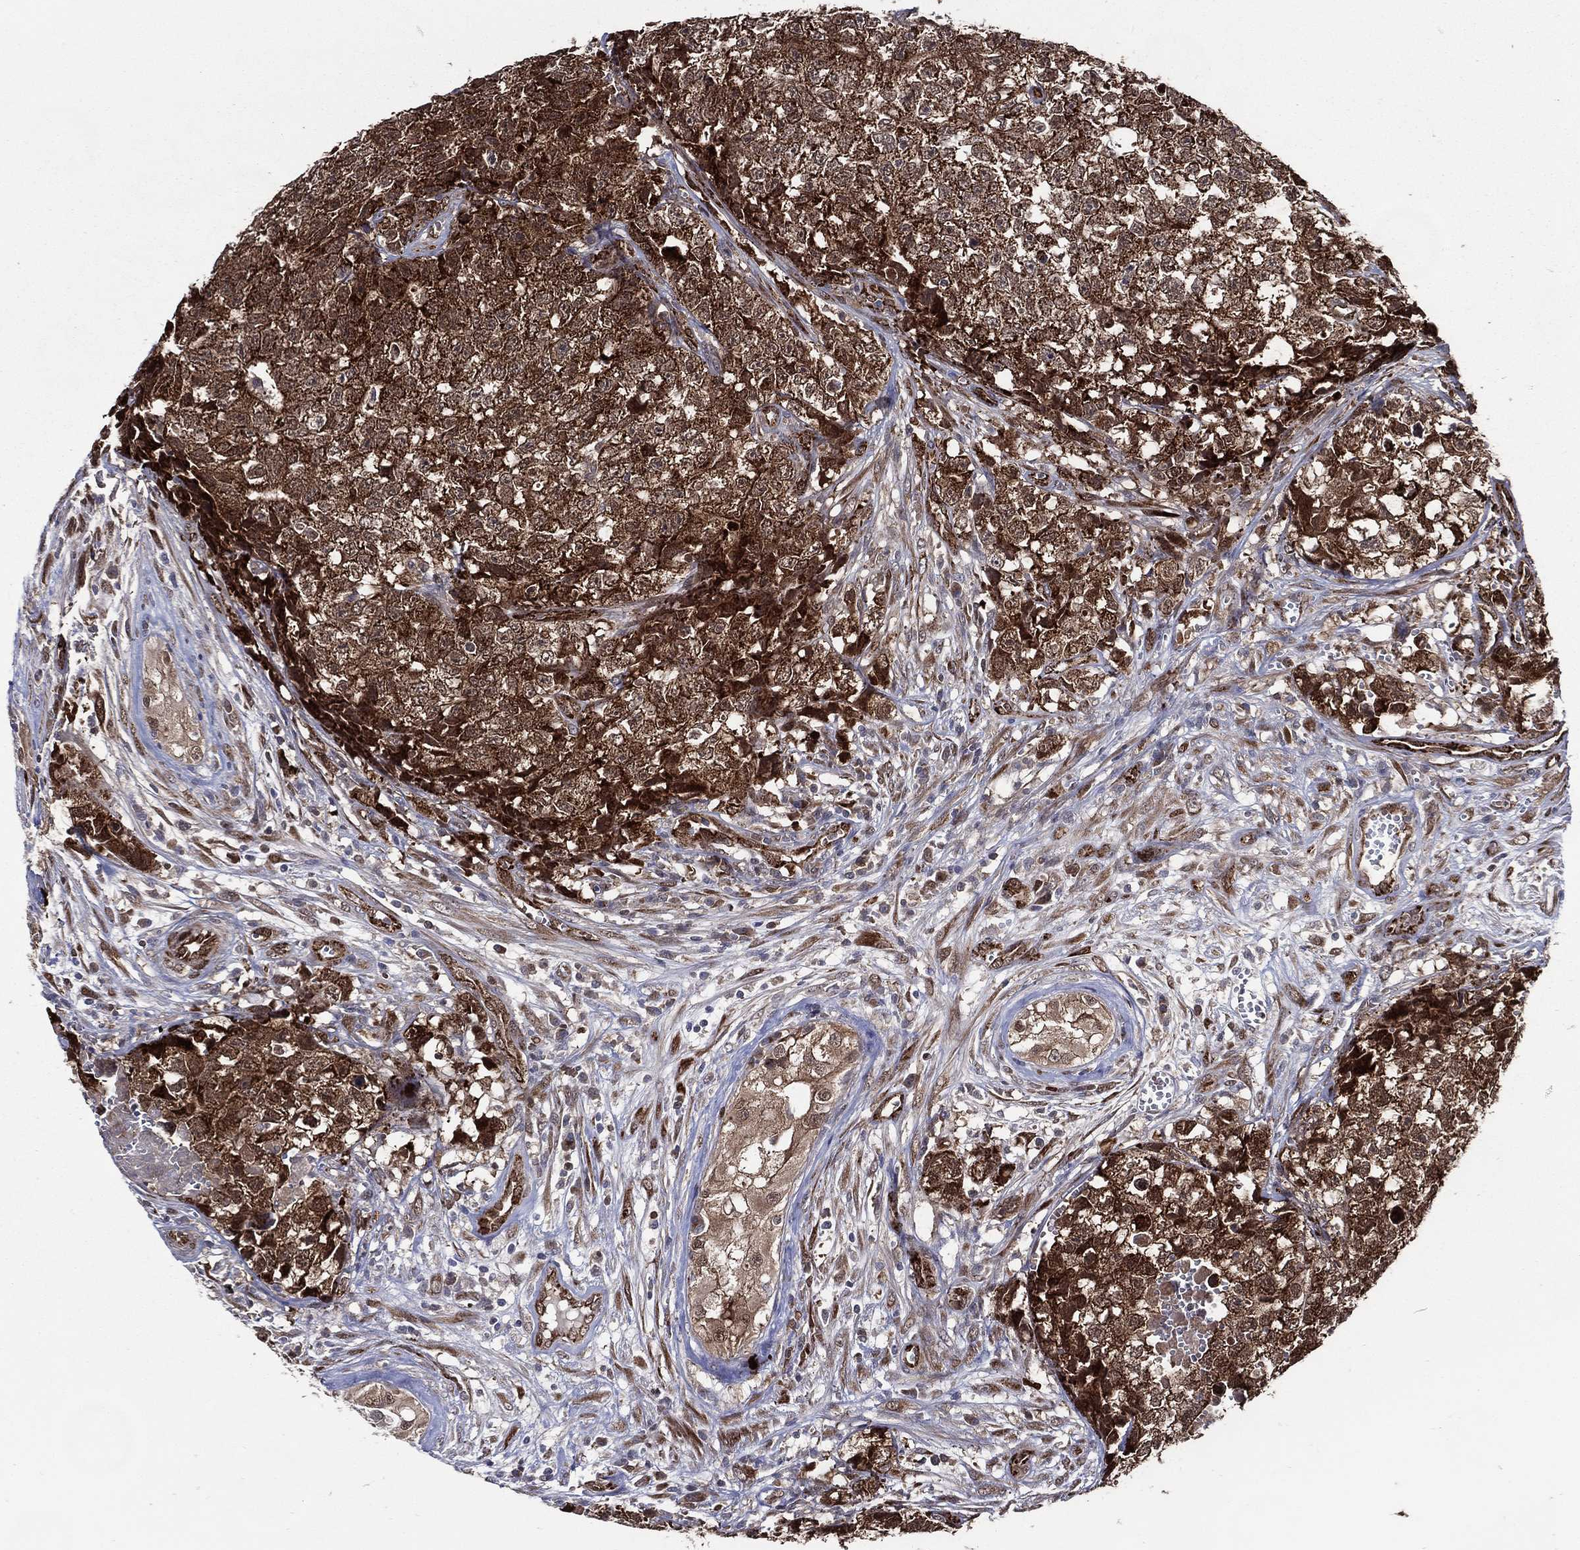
{"staining": {"intensity": "strong", "quantity": ">75%", "location": "cytoplasmic/membranous"}, "tissue": "testis cancer", "cell_type": "Tumor cells", "image_type": "cancer", "snomed": [{"axis": "morphology", "description": "Seminoma, NOS"}, {"axis": "morphology", "description": "Carcinoma, Embryonal, NOS"}, {"axis": "topography", "description": "Testis"}], "caption": "Tumor cells demonstrate high levels of strong cytoplasmic/membranous staining in about >75% of cells in human seminoma (testis).", "gene": "ARHGAP11A", "patient": {"sex": "male", "age": 22}}